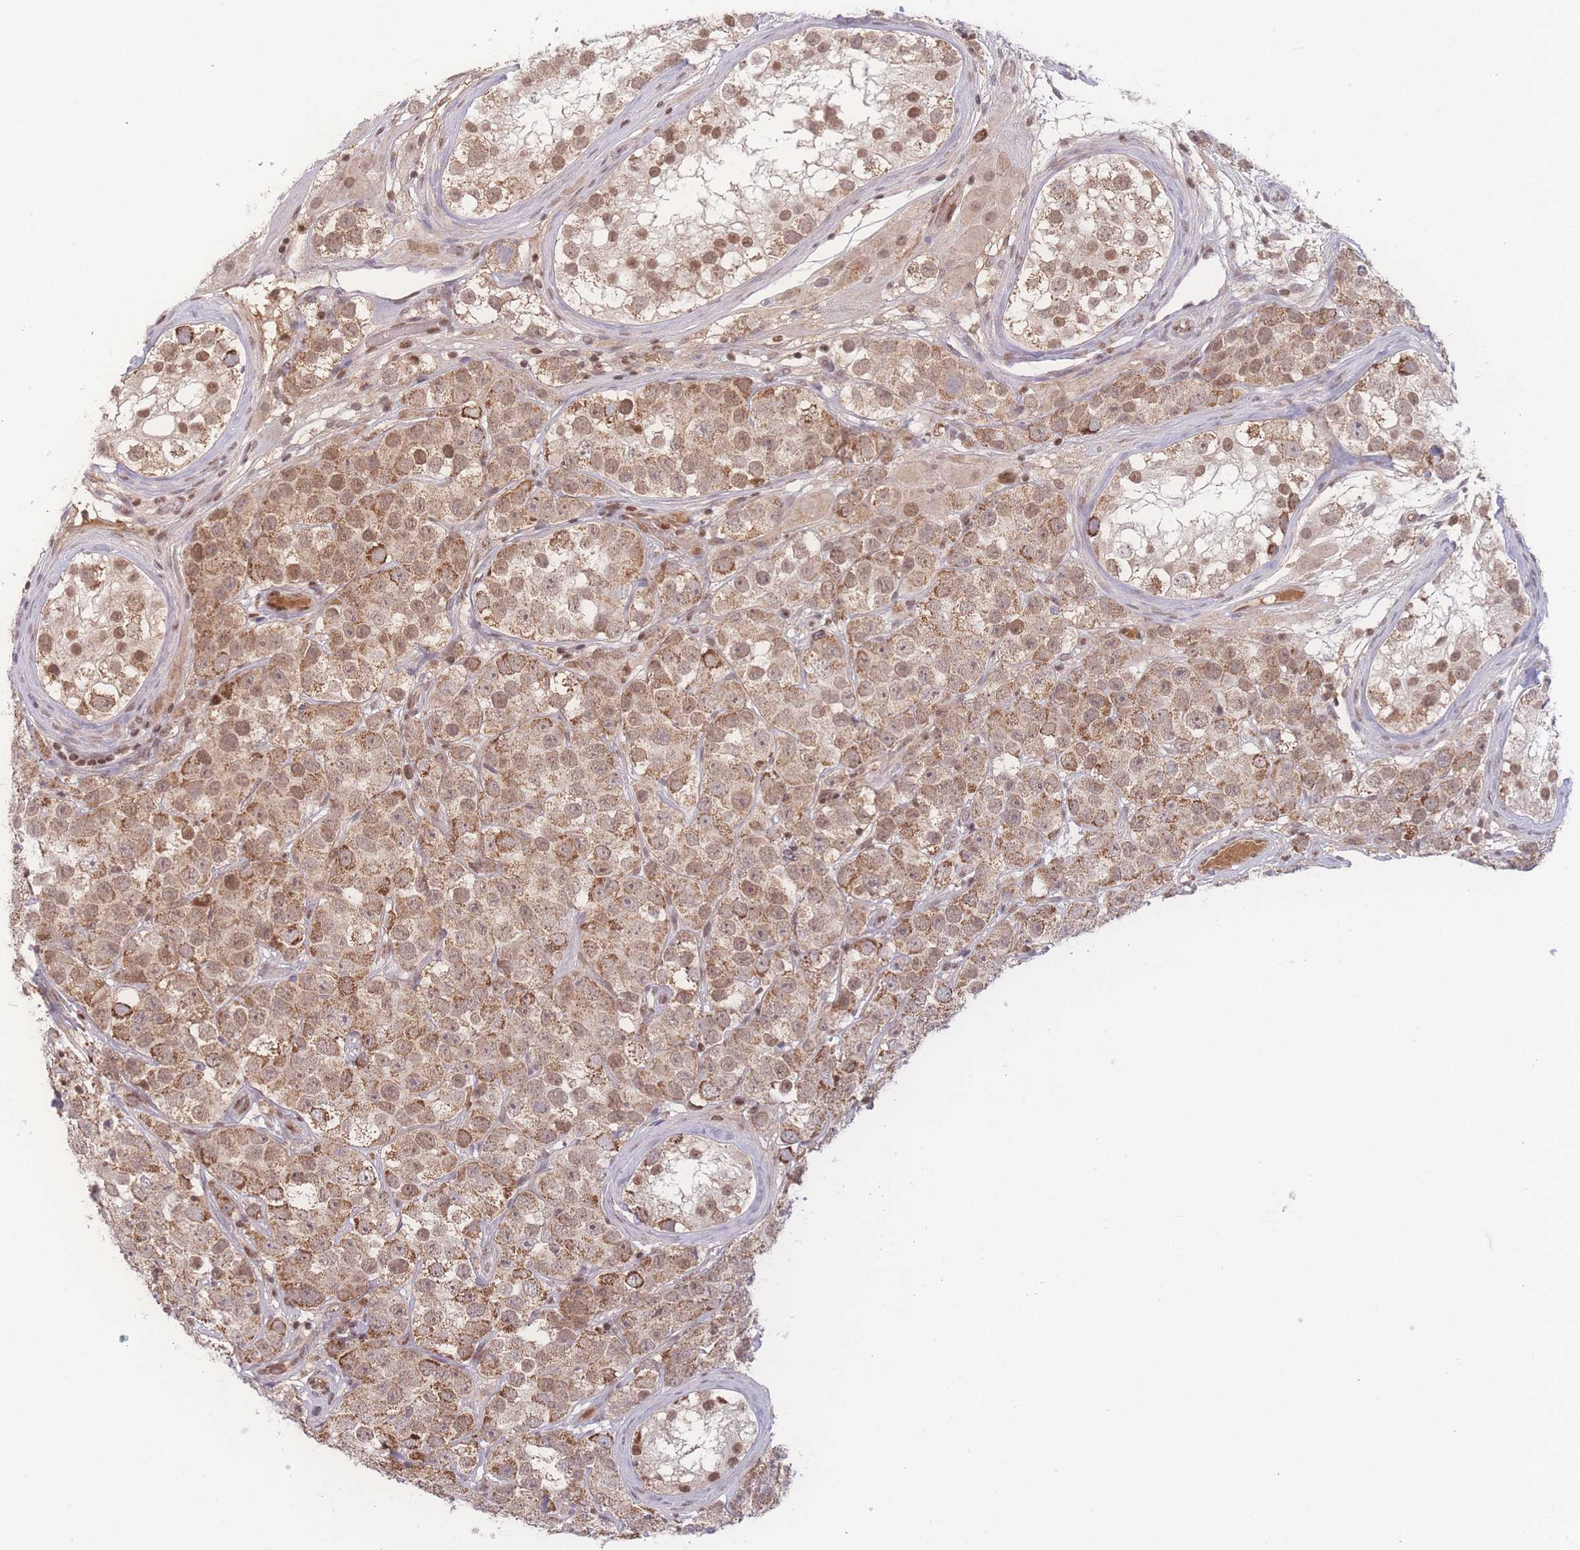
{"staining": {"intensity": "moderate", "quantity": ">75%", "location": "cytoplasmic/membranous,nuclear"}, "tissue": "testis cancer", "cell_type": "Tumor cells", "image_type": "cancer", "snomed": [{"axis": "morphology", "description": "Seminoma, NOS"}, {"axis": "topography", "description": "Testis"}], "caption": "IHC micrograph of neoplastic tissue: human seminoma (testis) stained using immunohistochemistry (IHC) exhibits medium levels of moderate protein expression localized specifically in the cytoplasmic/membranous and nuclear of tumor cells, appearing as a cytoplasmic/membranous and nuclear brown color.", "gene": "RAVER1", "patient": {"sex": "male", "age": 28}}